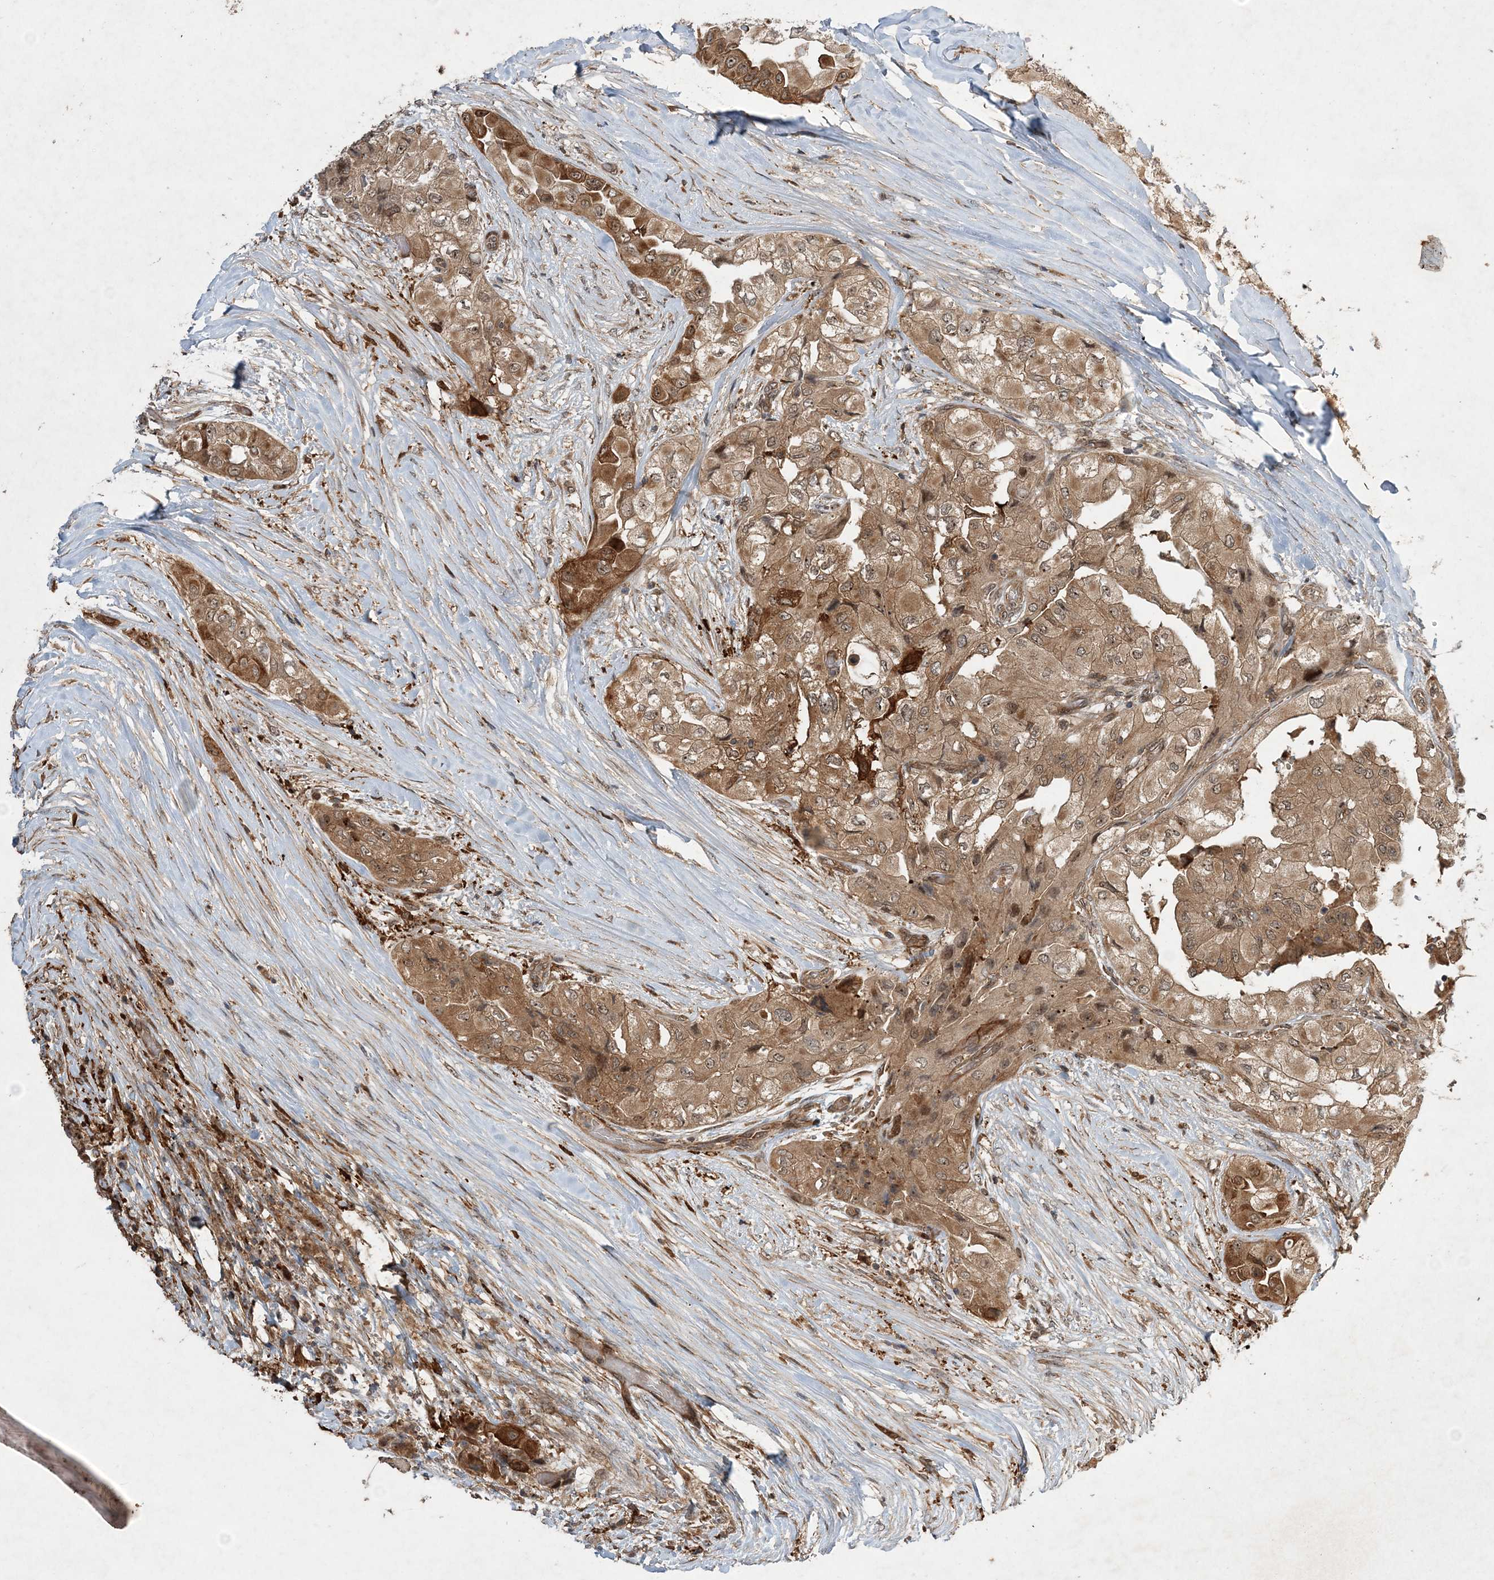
{"staining": {"intensity": "moderate", "quantity": ">75%", "location": "cytoplasmic/membranous,nuclear"}, "tissue": "thyroid cancer", "cell_type": "Tumor cells", "image_type": "cancer", "snomed": [{"axis": "morphology", "description": "Papillary adenocarcinoma, NOS"}, {"axis": "topography", "description": "Thyroid gland"}], "caption": "Immunohistochemistry (IHC) histopathology image of human thyroid papillary adenocarcinoma stained for a protein (brown), which reveals medium levels of moderate cytoplasmic/membranous and nuclear expression in about >75% of tumor cells.", "gene": "UBTD2", "patient": {"sex": "female", "age": 59}}